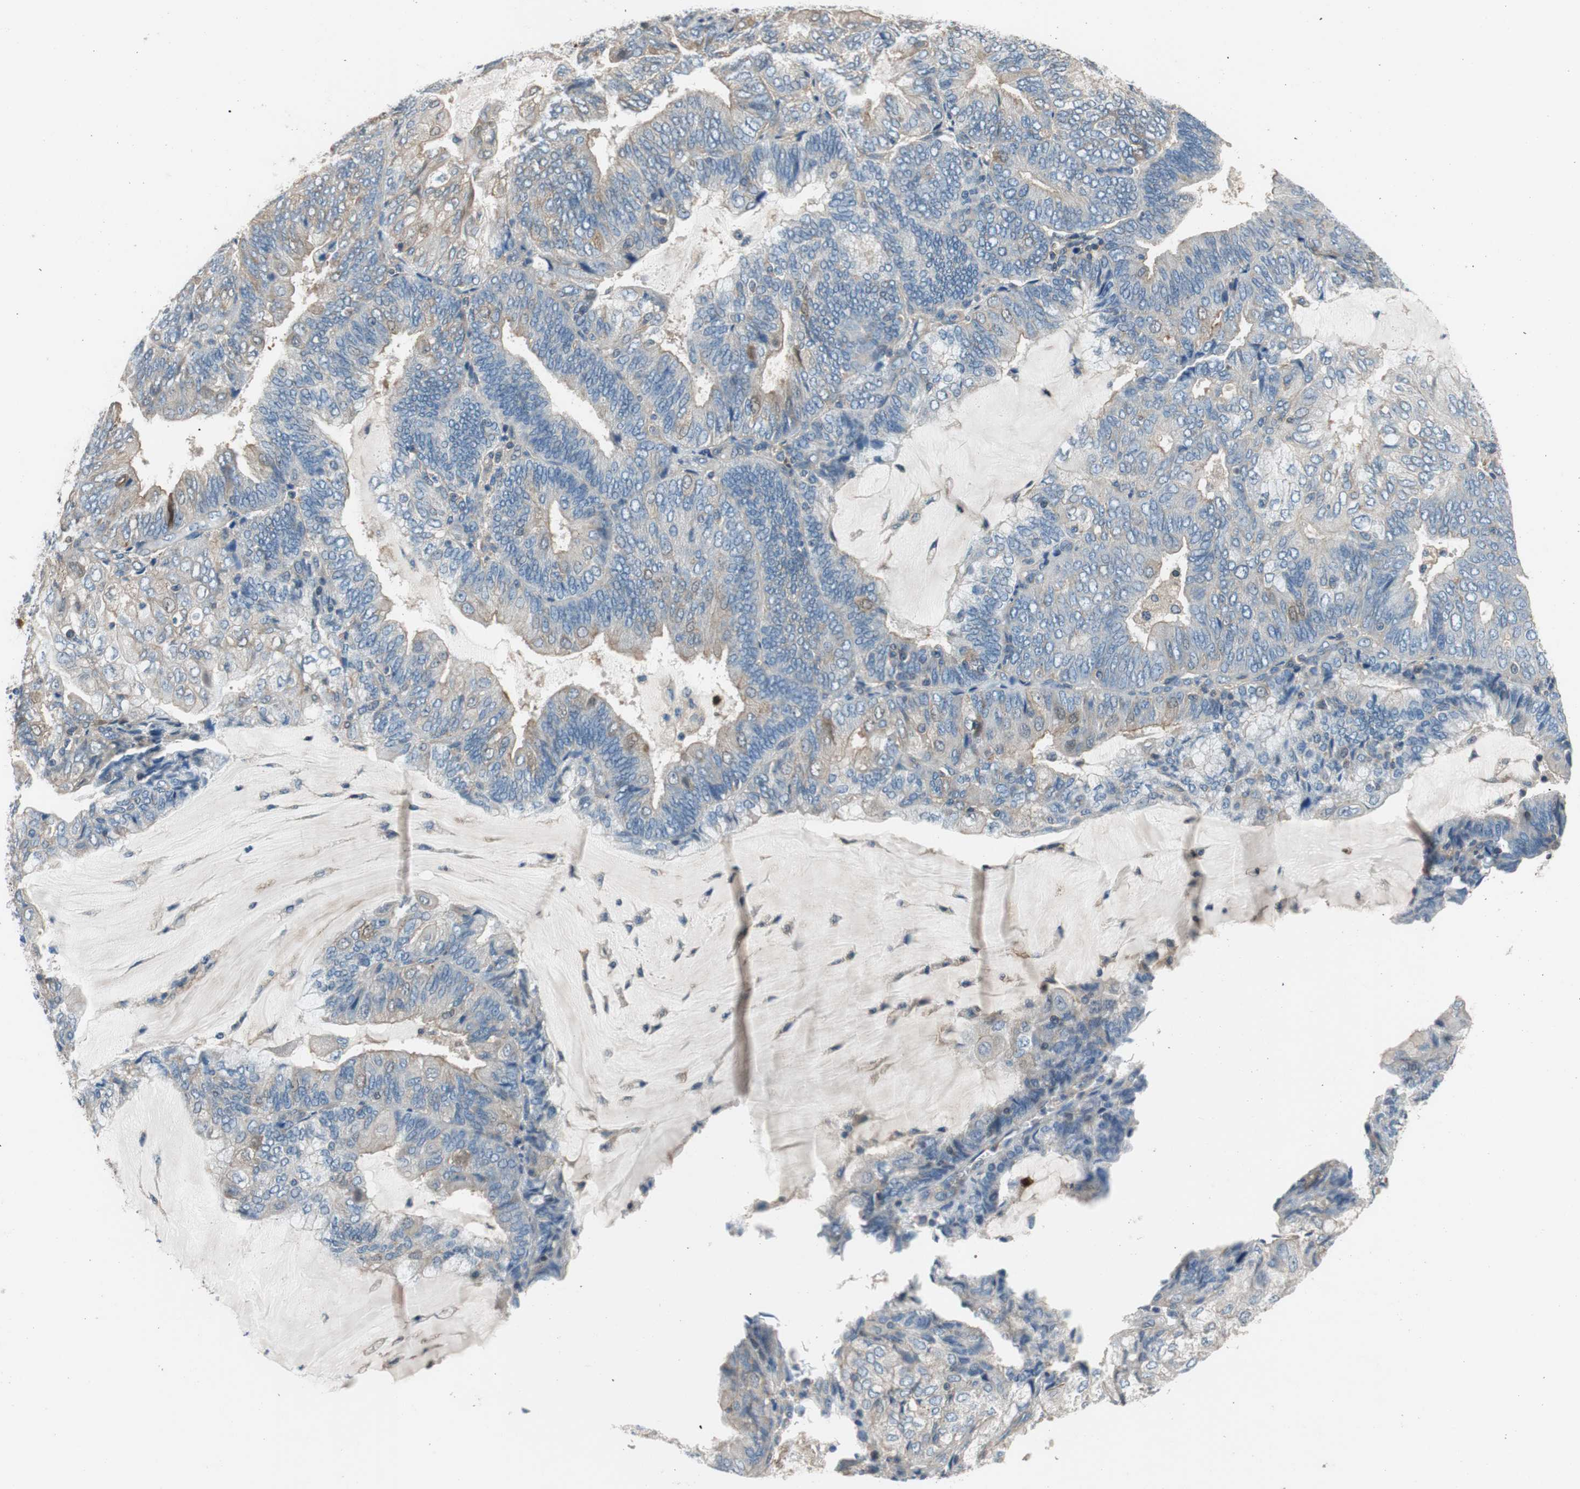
{"staining": {"intensity": "moderate", "quantity": "<25%", "location": "cytoplasmic/membranous,nuclear"}, "tissue": "endometrial cancer", "cell_type": "Tumor cells", "image_type": "cancer", "snomed": [{"axis": "morphology", "description": "Adenocarcinoma, NOS"}, {"axis": "topography", "description": "Endometrium"}], "caption": "Adenocarcinoma (endometrial) tissue displays moderate cytoplasmic/membranous and nuclear positivity in approximately <25% of tumor cells, visualized by immunohistochemistry. The staining was performed using DAB, with brown indicating positive protein expression. Nuclei are stained blue with hematoxylin.", "gene": "CALML3", "patient": {"sex": "female", "age": 81}}